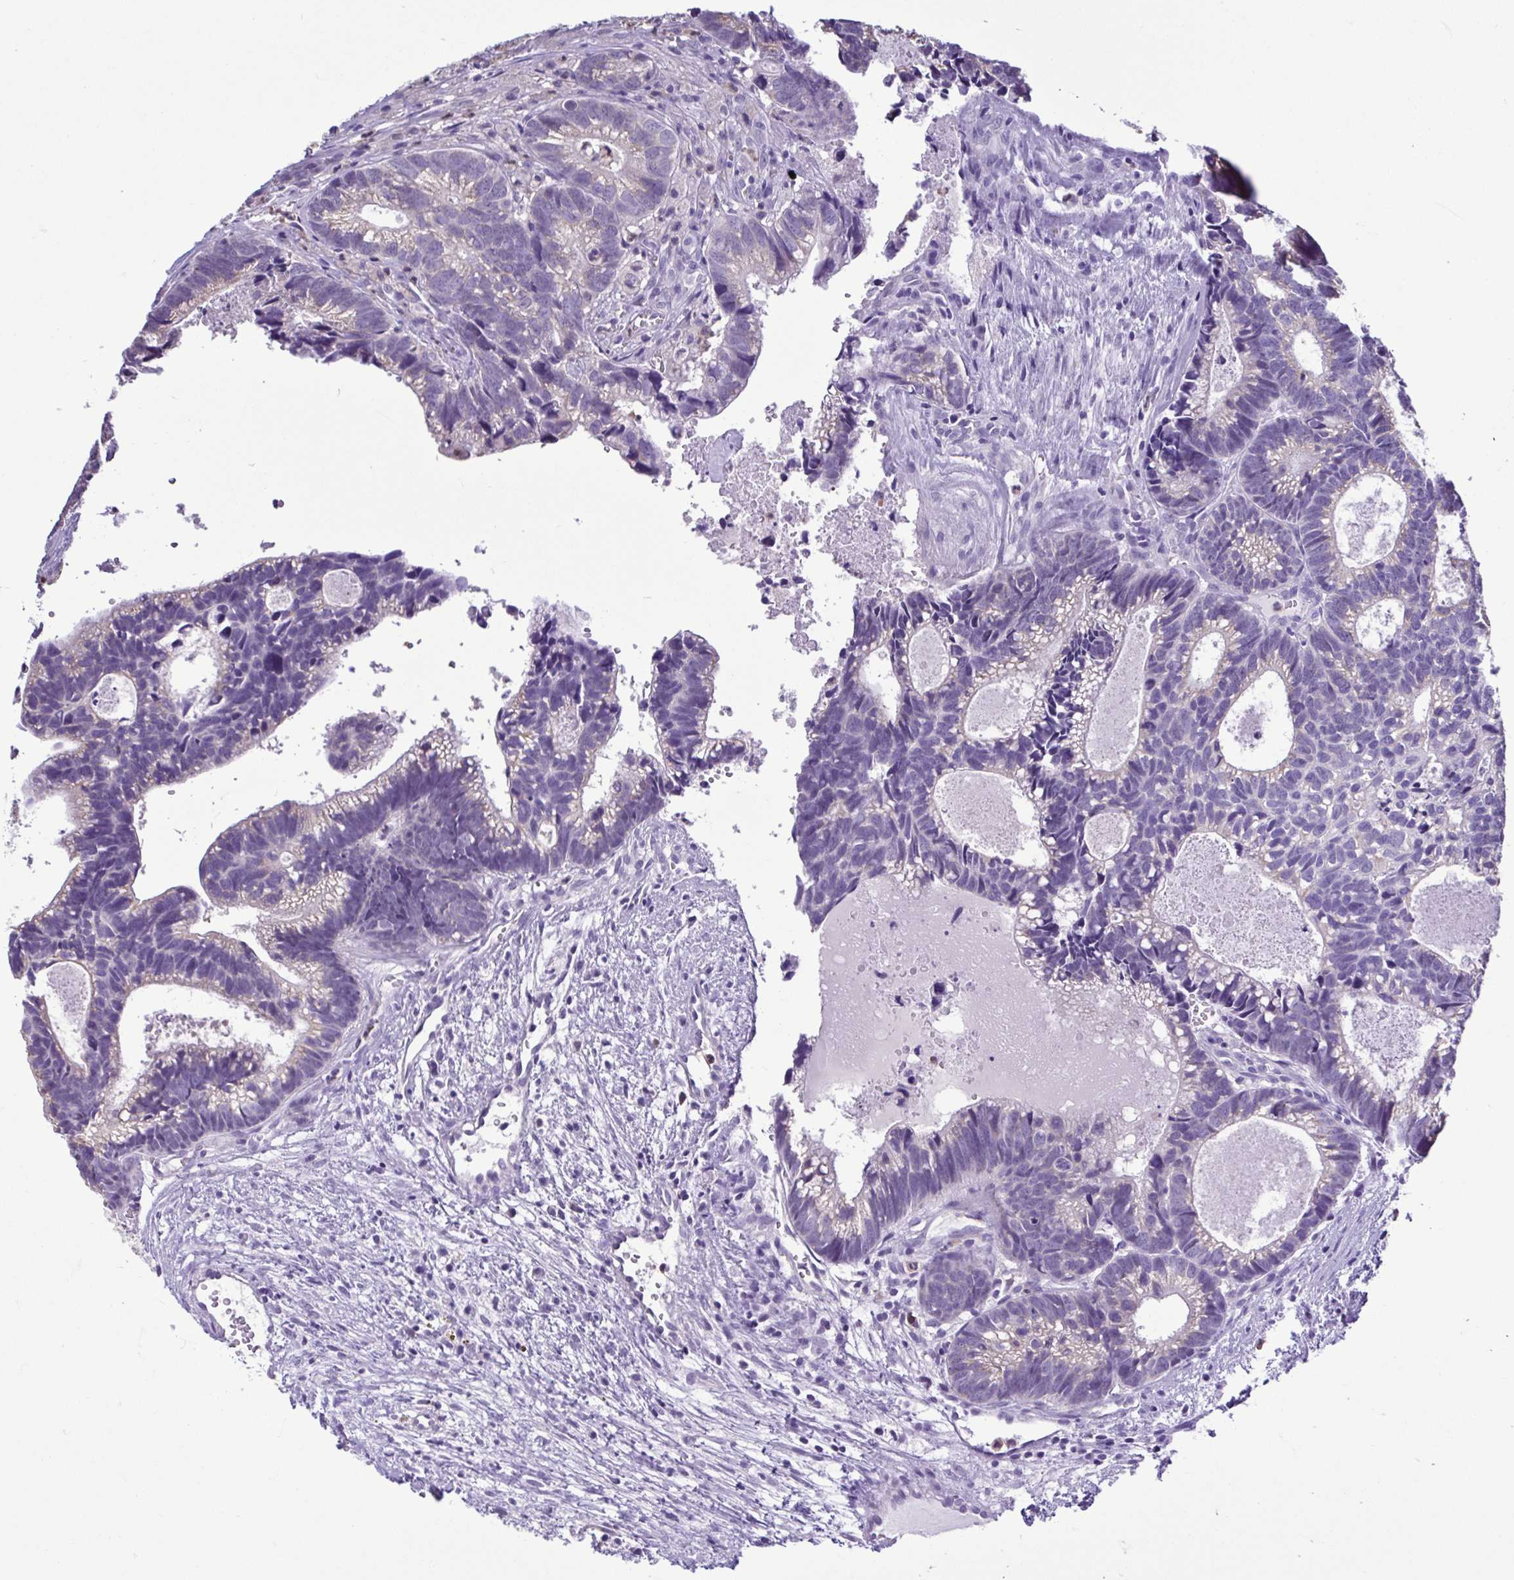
{"staining": {"intensity": "negative", "quantity": "none", "location": "none"}, "tissue": "head and neck cancer", "cell_type": "Tumor cells", "image_type": "cancer", "snomed": [{"axis": "morphology", "description": "Adenocarcinoma, NOS"}, {"axis": "topography", "description": "Head-Neck"}], "caption": "Tumor cells show no significant positivity in head and neck cancer.", "gene": "CBY2", "patient": {"sex": "male", "age": 62}}